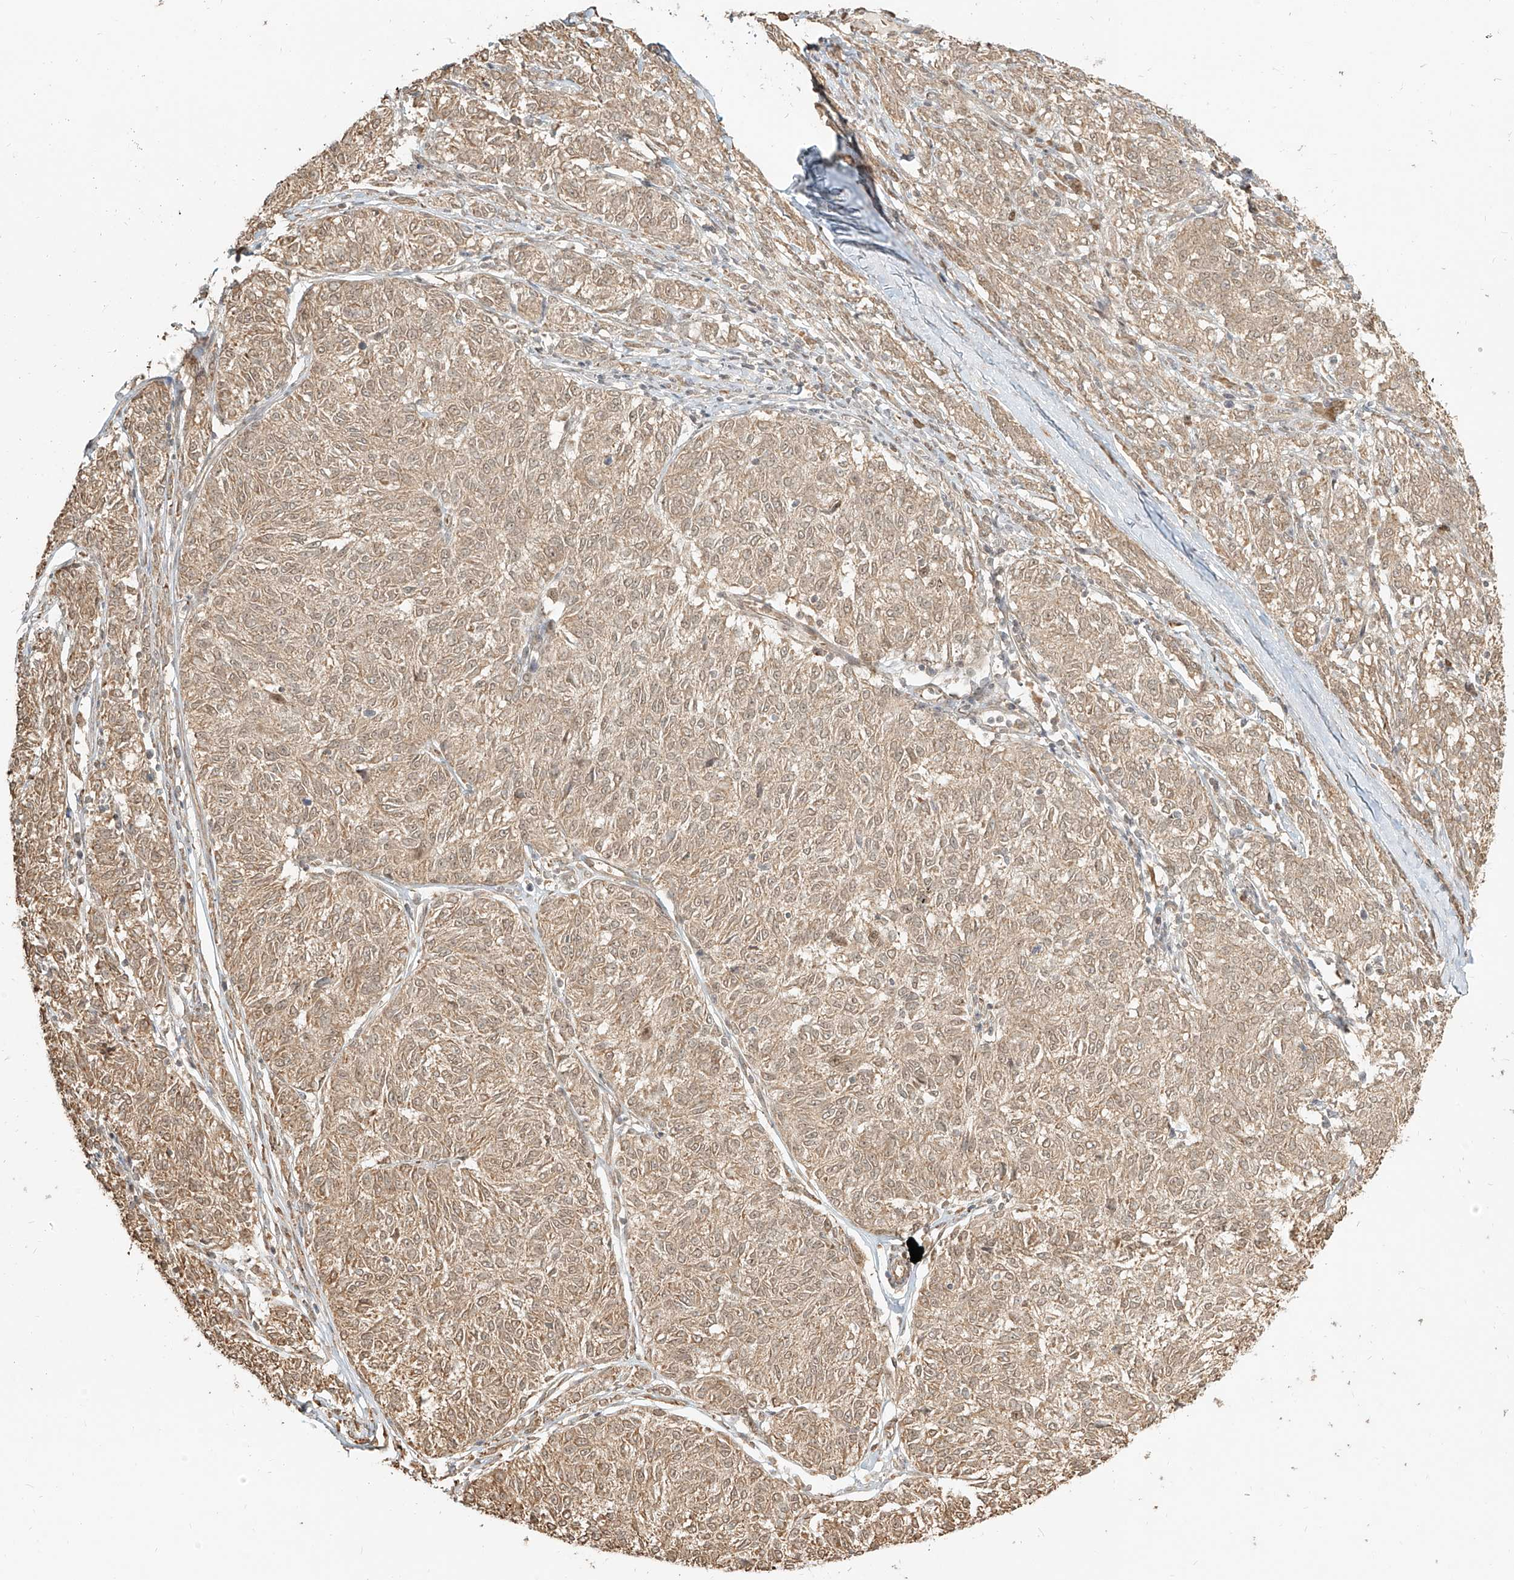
{"staining": {"intensity": "moderate", "quantity": ">75%", "location": "cytoplasmic/membranous"}, "tissue": "melanoma", "cell_type": "Tumor cells", "image_type": "cancer", "snomed": [{"axis": "morphology", "description": "Malignant melanoma, NOS"}, {"axis": "topography", "description": "Skin"}], "caption": "Protein expression analysis of melanoma shows moderate cytoplasmic/membranous positivity in approximately >75% of tumor cells.", "gene": "UBE2K", "patient": {"sex": "female", "age": 72}}